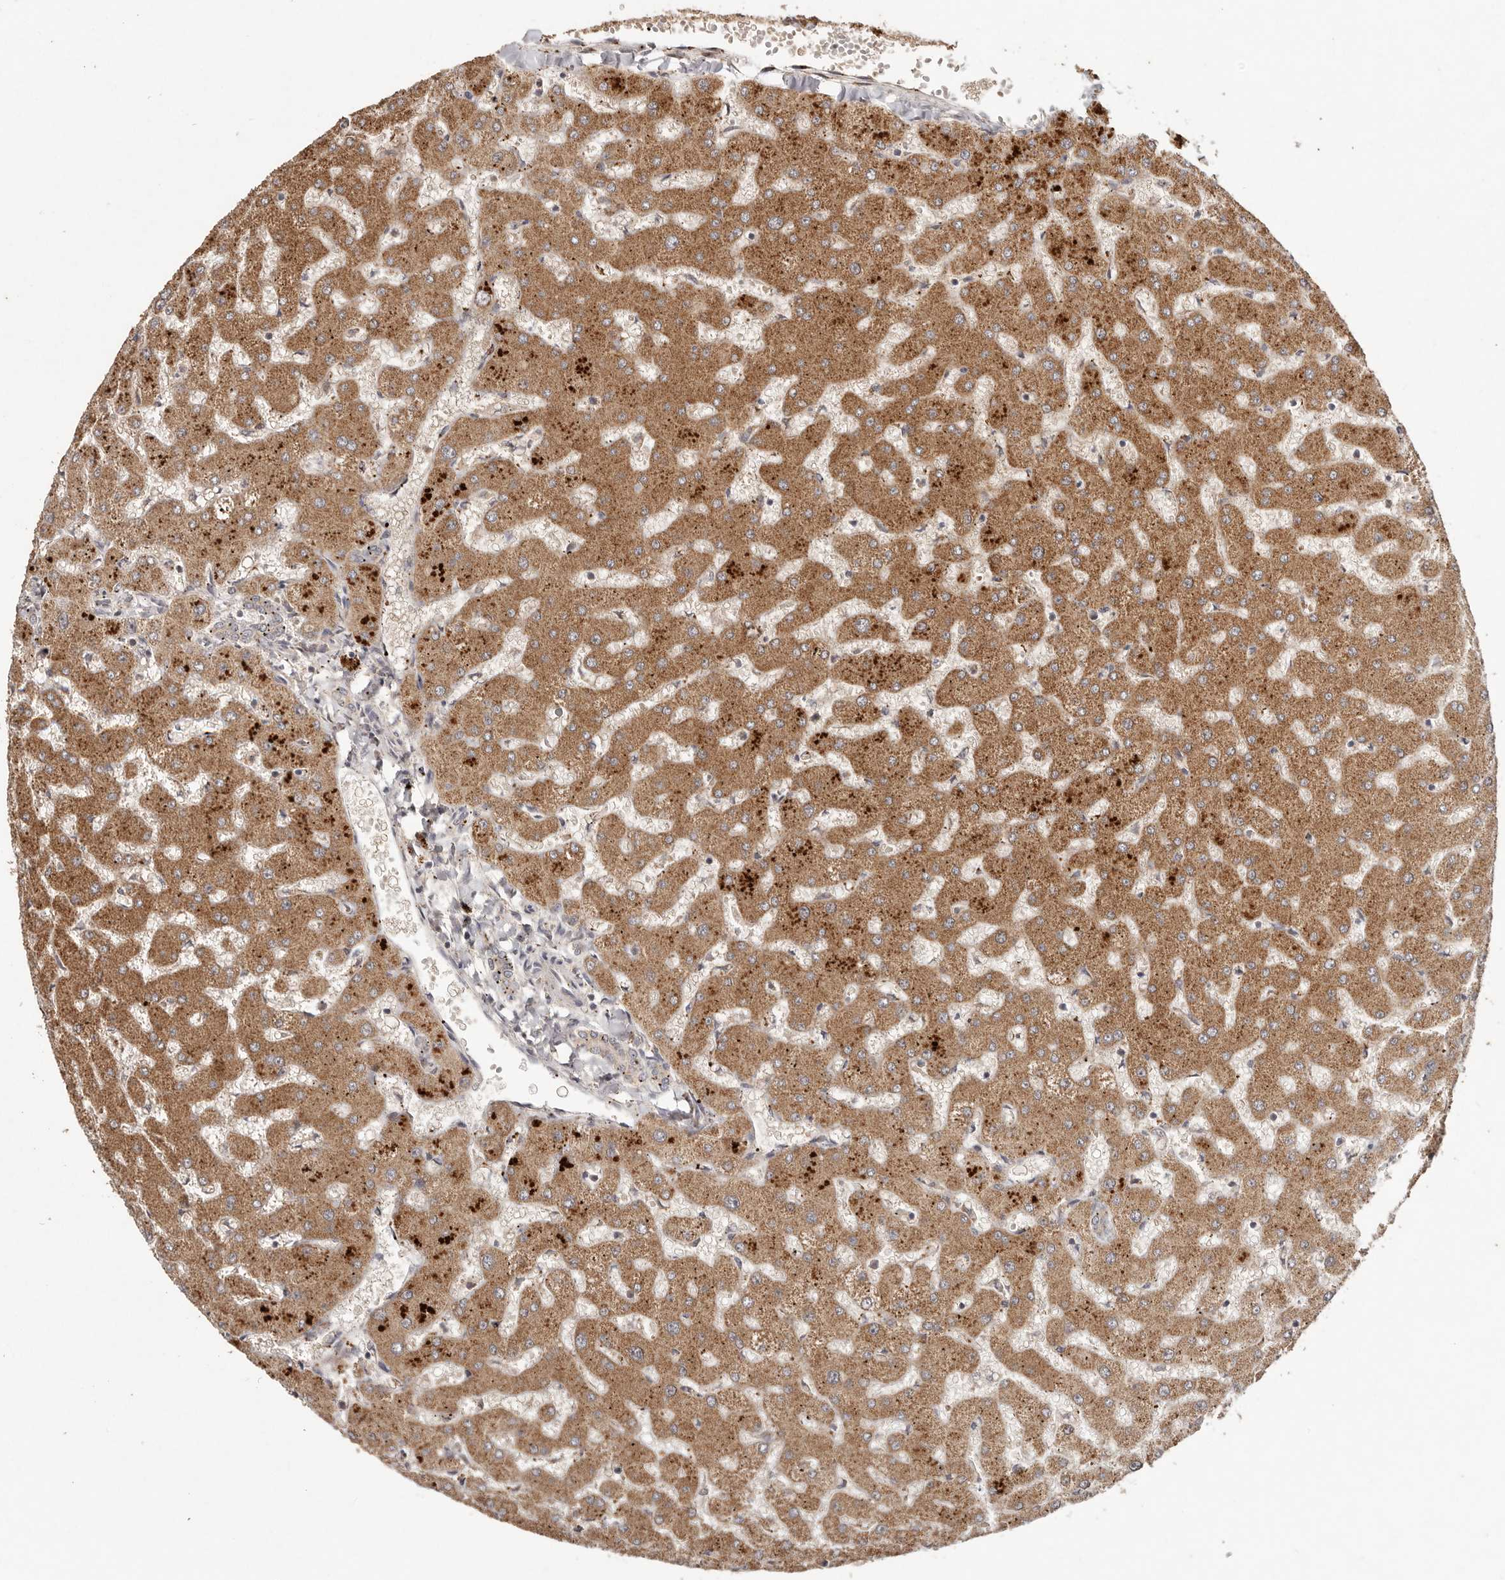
{"staining": {"intensity": "weak", "quantity": "25%-75%", "location": "cytoplasmic/membranous"}, "tissue": "liver", "cell_type": "Cholangiocytes", "image_type": "normal", "snomed": [{"axis": "morphology", "description": "Normal tissue, NOS"}, {"axis": "topography", "description": "Liver"}], "caption": "Brown immunohistochemical staining in benign liver demonstrates weak cytoplasmic/membranous positivity in approximately 25%-75% of cholangiocytes.", "gene": "PLOD2", "patient": {"sex": "female", "age": 63}}